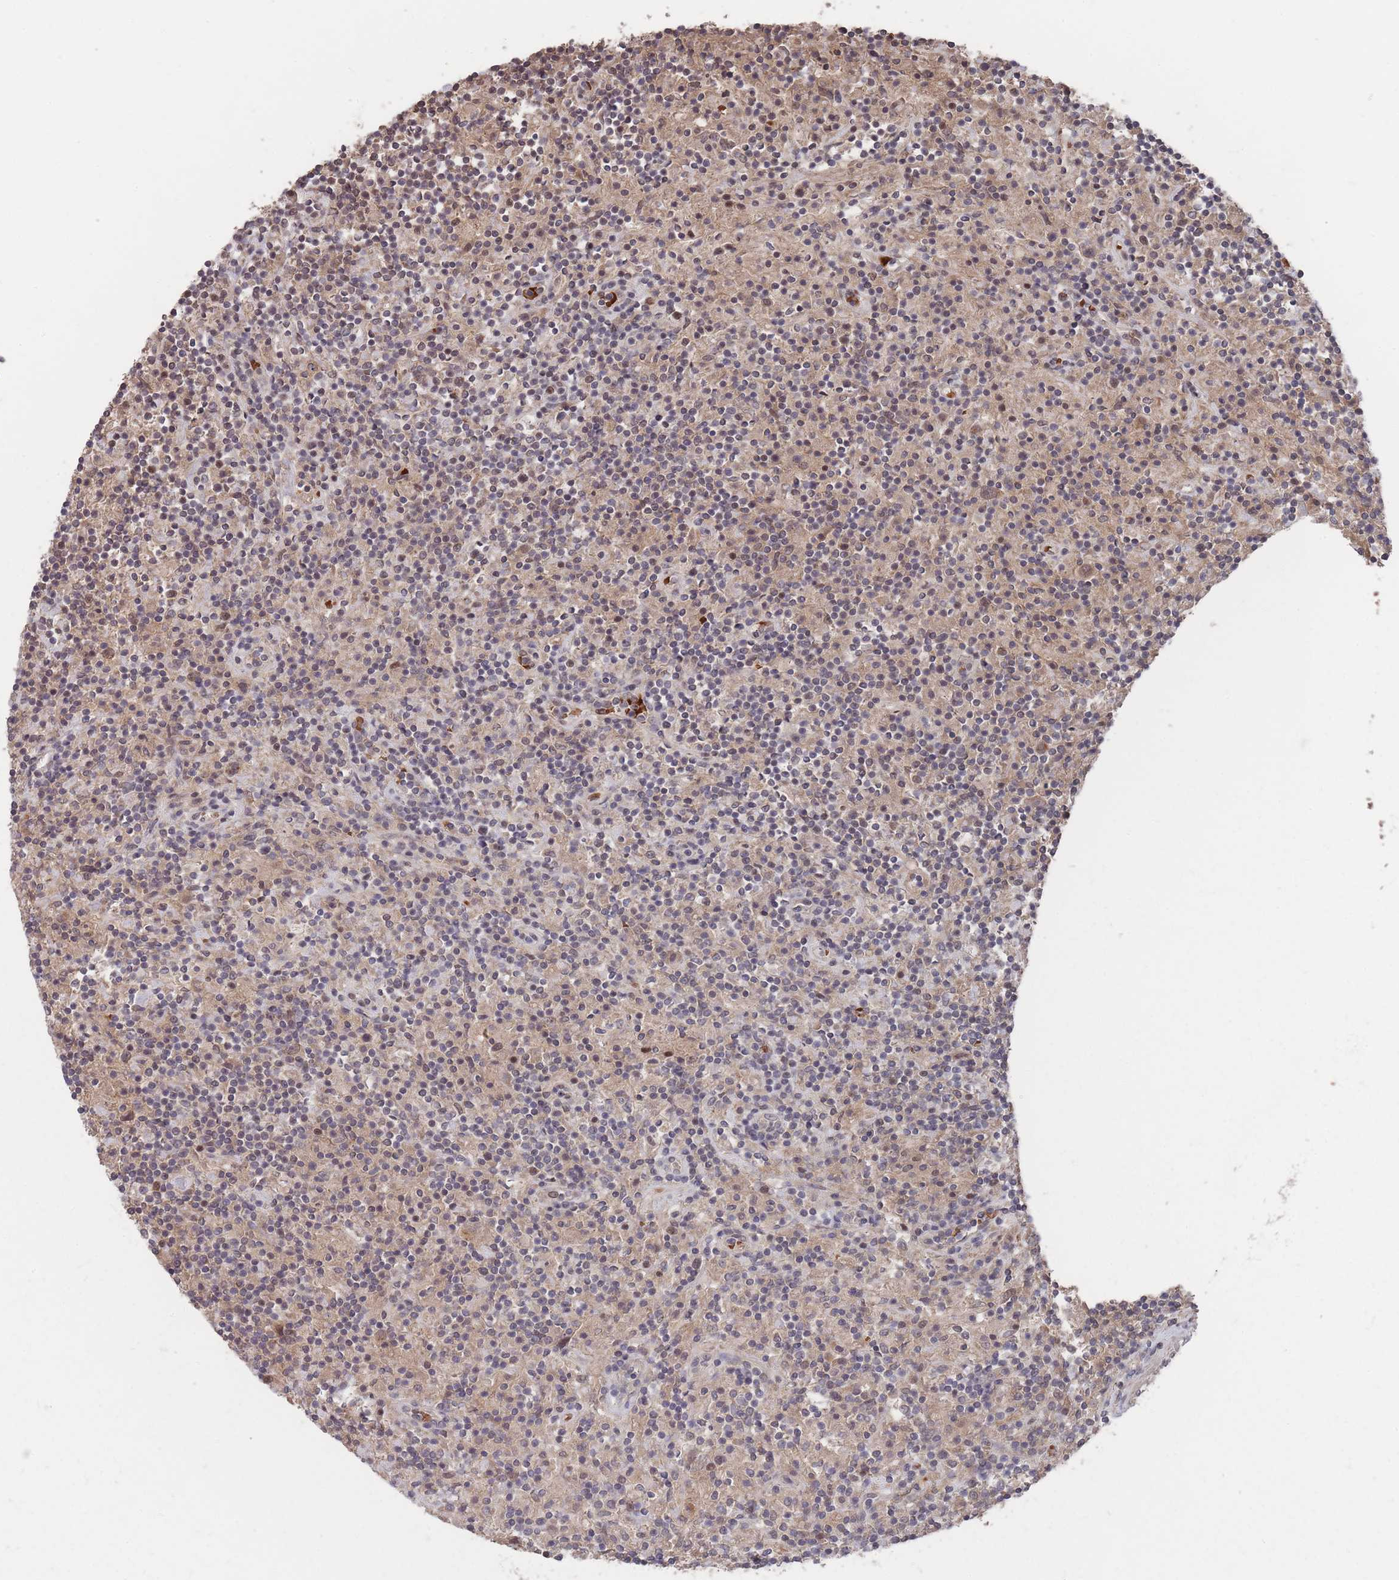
{"staining": {"intensity": "weak", "quantity": "25%-75%", "location": "cytoplasmic/membranous"}, "tissue": "lymphoma", "cell_type": "Tumor cells", "image_type": "cancer", "snomed": [{"axis": "morphology", "description": "Hodgkin's disease, NOS"}, {"axis": "topography", "description": "Lymph node"}], "caption": "Lymphoma stained with DAB (3,3'-diaminobenzidine) IHC demonstrates low levels of weak cytoplasmic/membranous positivity in approximately 25%-75% of tumor cells.", "gene": "SF3B1", "patient": {"sex": "male", "age": 70}}